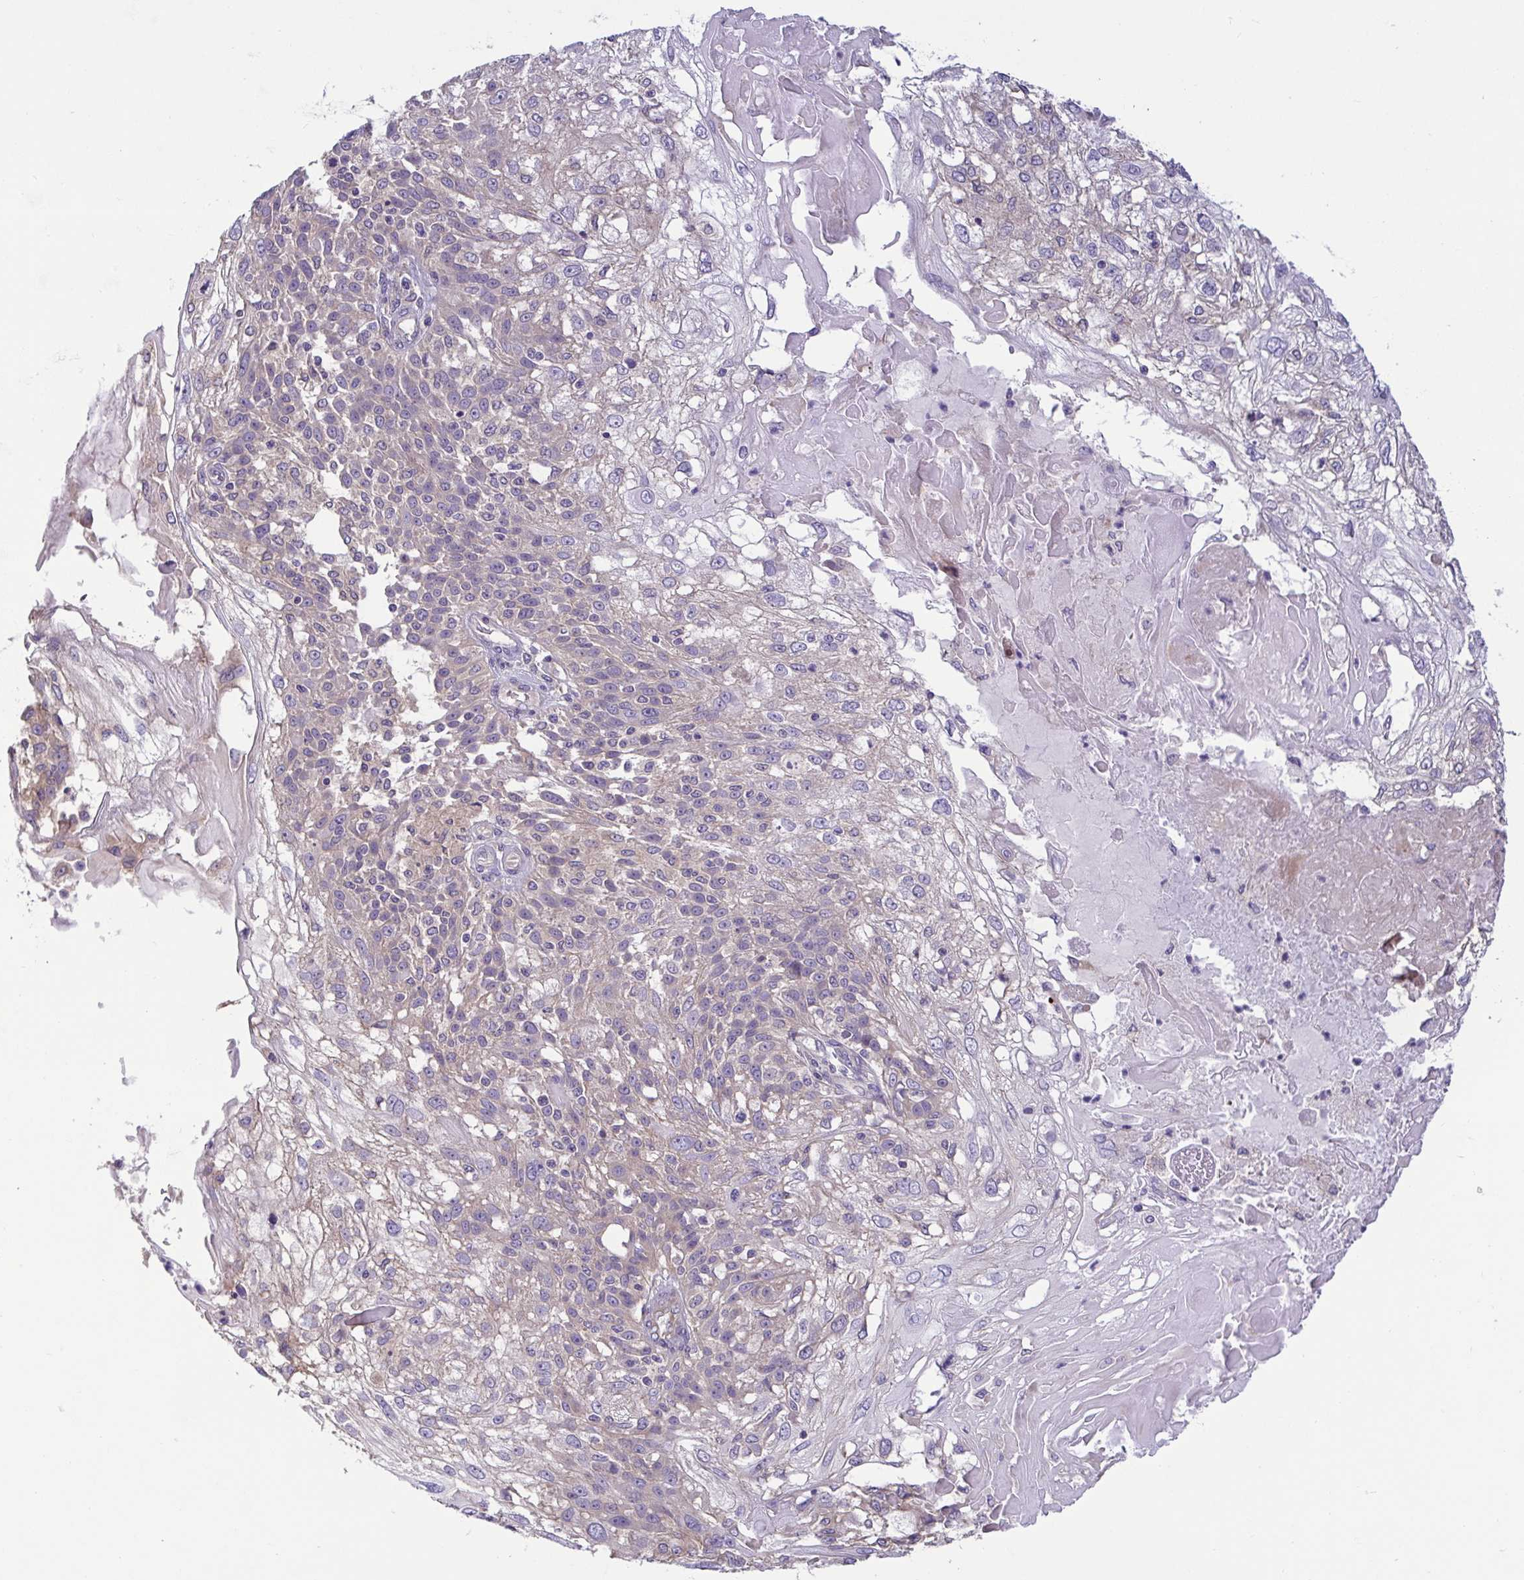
{"staining": {"intensity": "weak", "quantity": "<25%", "location": "cytoplasmic/membranous"}, "tissue": "skin cancer", "cell_type": "Tumor cells", "image_type": "cancer", "snomed": [{"axis": "morphology", "description": "Normal tissue, NOS"}, {"axis": "morphology", "description": "Squamous cell carcinoma, NOS"}, {"axis": "topography", "description": "Skin"}], "caption": "Immunohistochemical staining of human squamous cell carcinoma (skin) reveals no significant positivity in tumor cells.", "gene": "LMF2", "patient": {"sex": "female", "age": 83}}